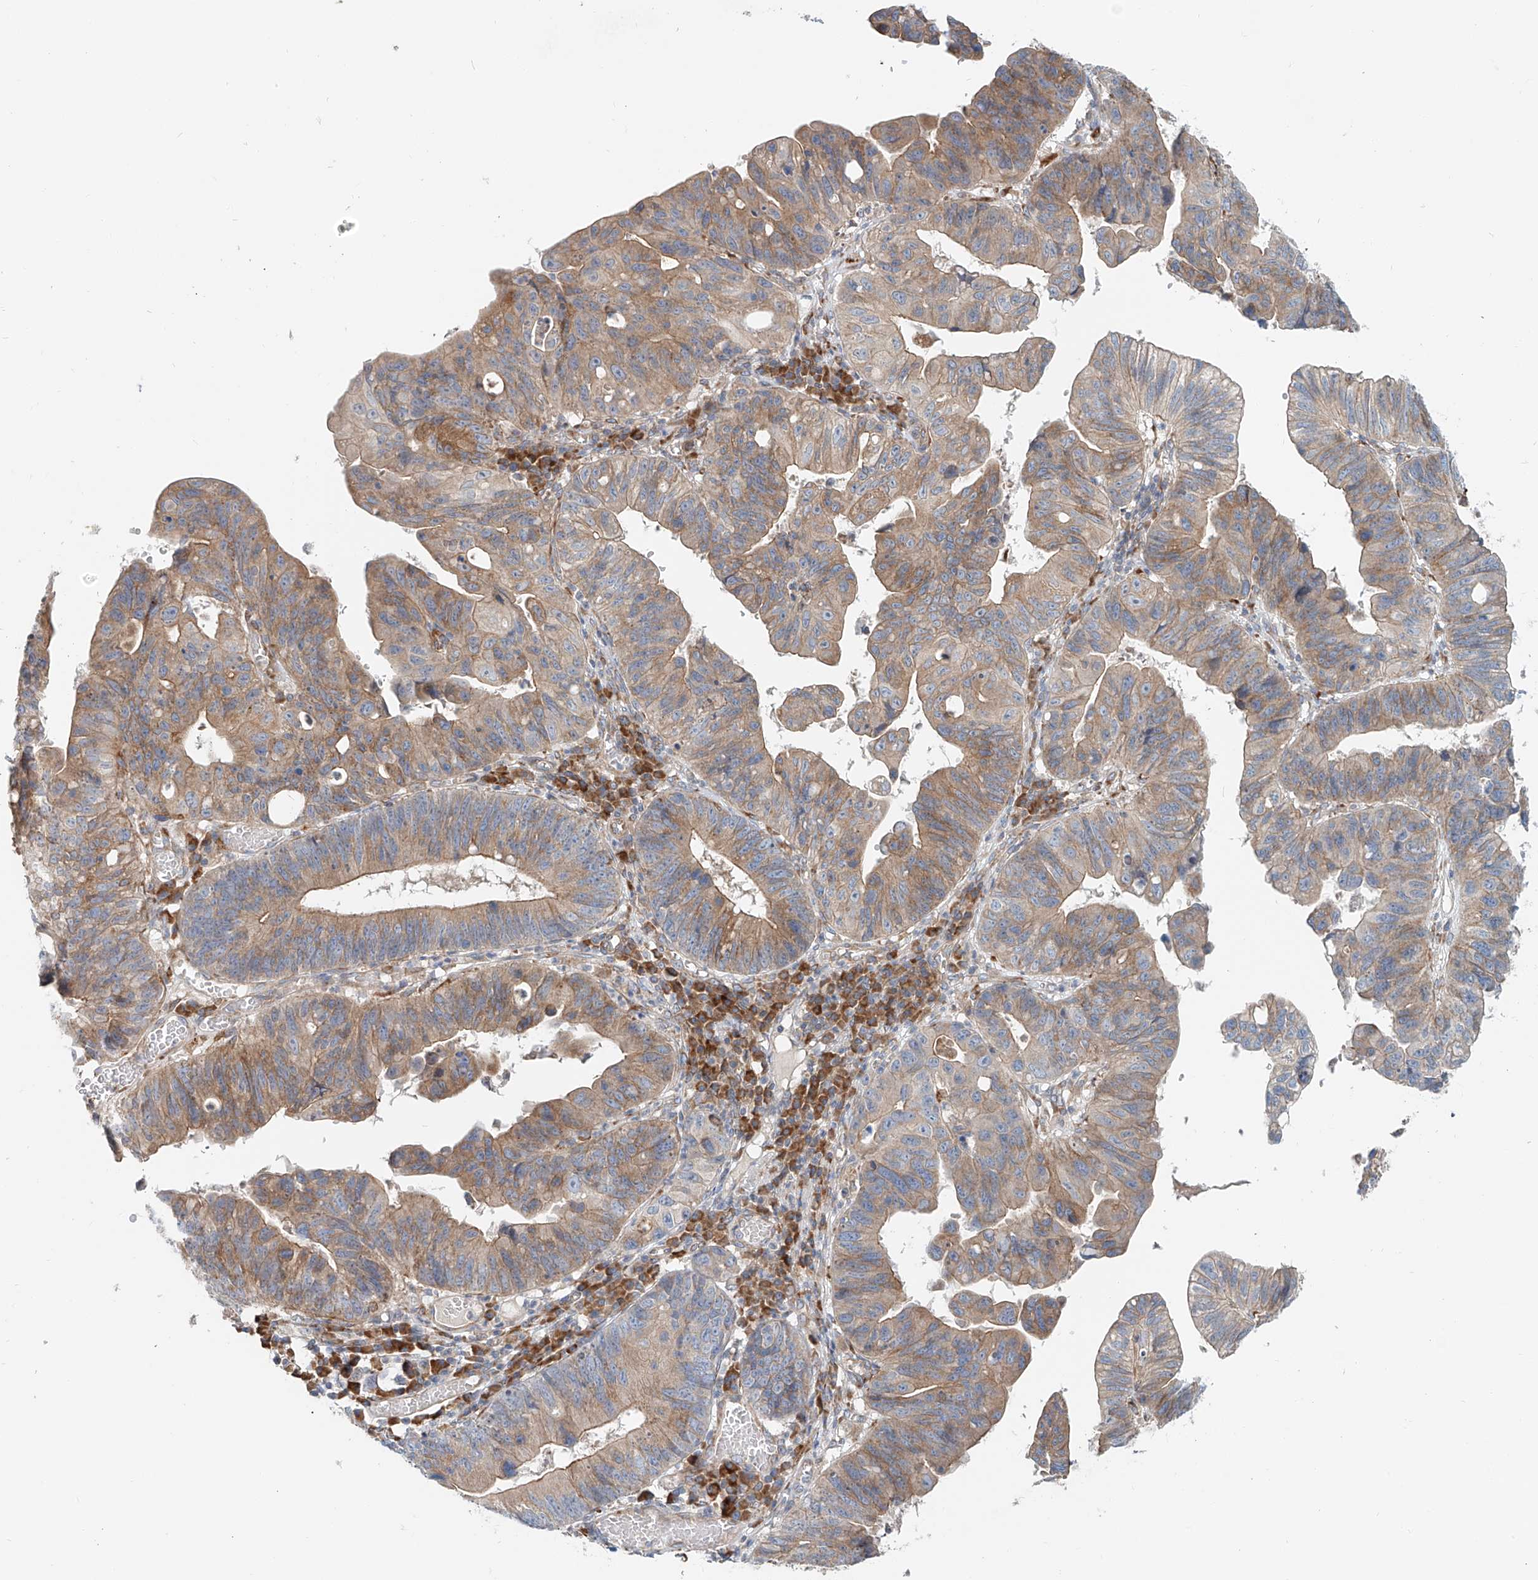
{"staining": {"intensity": "moderate", "quantity": ">75%", "location": "cytoplasmic/membranous"}, "tissue": "stomach cancer", "cell_type": "Tumor cells", "image_type": "cancer", "snomed": [{"axis": "morphology", "description": "Adenocarcinoma, NOS"}, {"axis": "topography", "description": "Stomach"}], "caption": "The image exhibits a brown stain indicating the presence of a protein in the cytoplasmic/membranous of tumor cells in stomach cancer.", "gene": "SNAP29", "patient": {"sex": "male", "age": 59}}